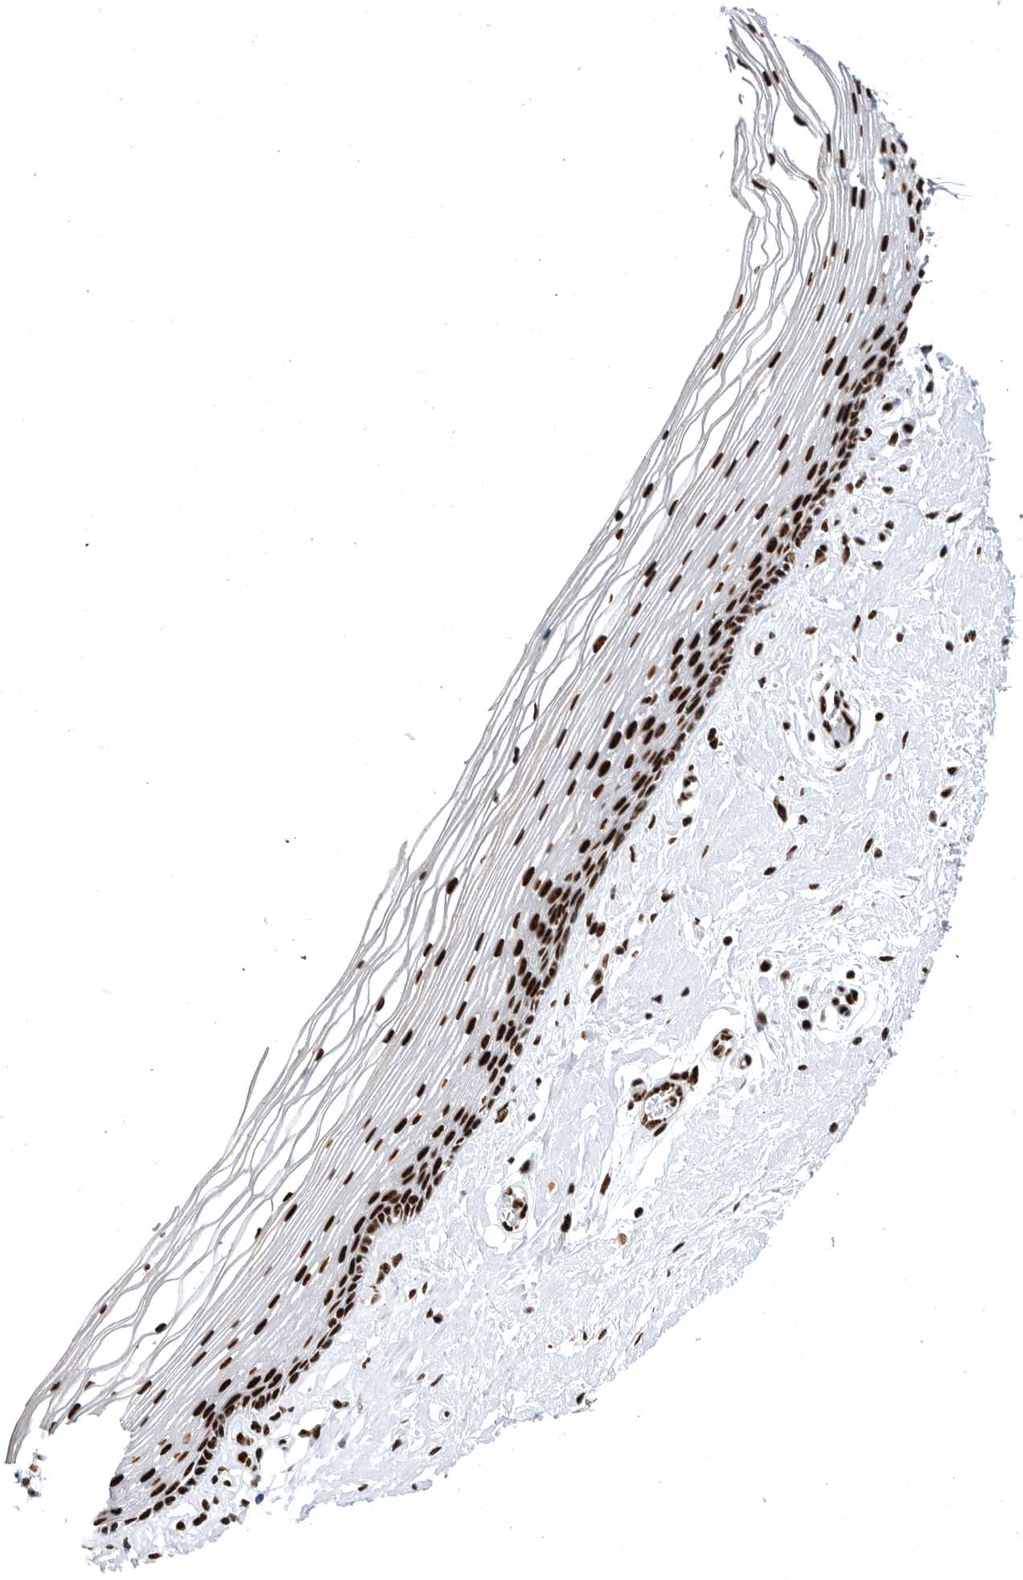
{"staining": {"intensity": "strong", "quantity": ">75%", "location": "nuclear"}, "tissue": "vagina", "cell_type": "Squamous epithelial cells", "image_type": "normal", "snomed": [{"axis": "morphology", "description": "Normal tissue, NOS"}, {"axis": "topography", "description": "Vagina"}], "caption": "Immunohistochemistry (IHC) micrograph of unremarkable vagina: vagina stained using immunohistochemistry reveals high levels of strong protein expression localized specifically in the nuclear of squamous epithelial cells, appearing as a nuclear brown color.", "gene": "BCLAF1", "patient": {"sex": "female", "age": 46}}